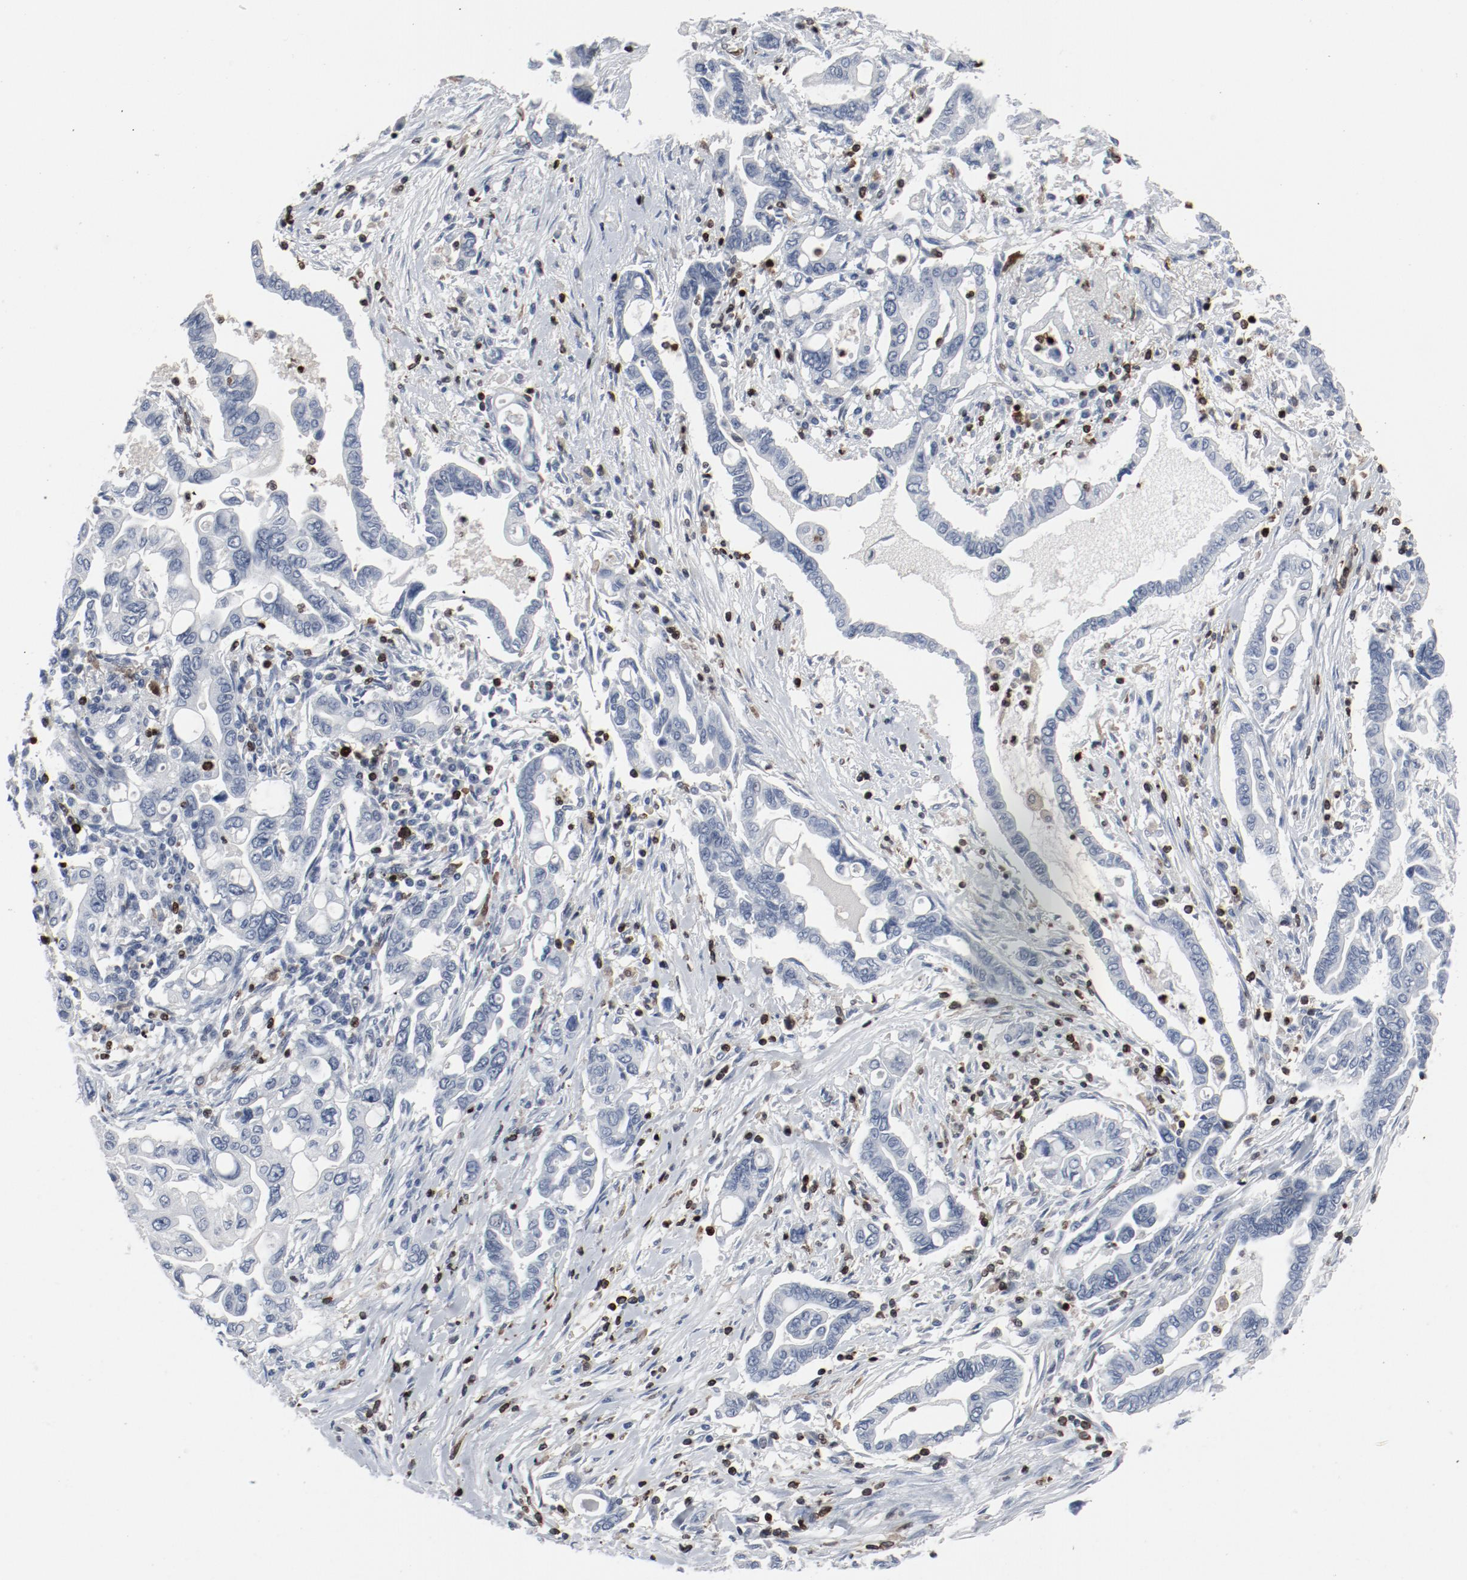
{"staining": {"intensity": "negative", "quantity": "none", "location": "none"}, "tissue": "pancreatic cancer", "cell_type": "Tumor cells", "image_type": "cancer", "snomed": [{"axis": "morphology", "description": "Adenocarcinoma, NOS"}, {"axis": "topography", "description": "Pancreas"}], "caption": "Protein analysis of pancreatic cancer exhibits no significant staining in tumor cells. Brightfield microscopy of IHC stained with DAB (brown) and hematoxylin (blue), captured at high magnification.", "gene": "LCP2", "patient": {"sex": "female", "age": 57}}